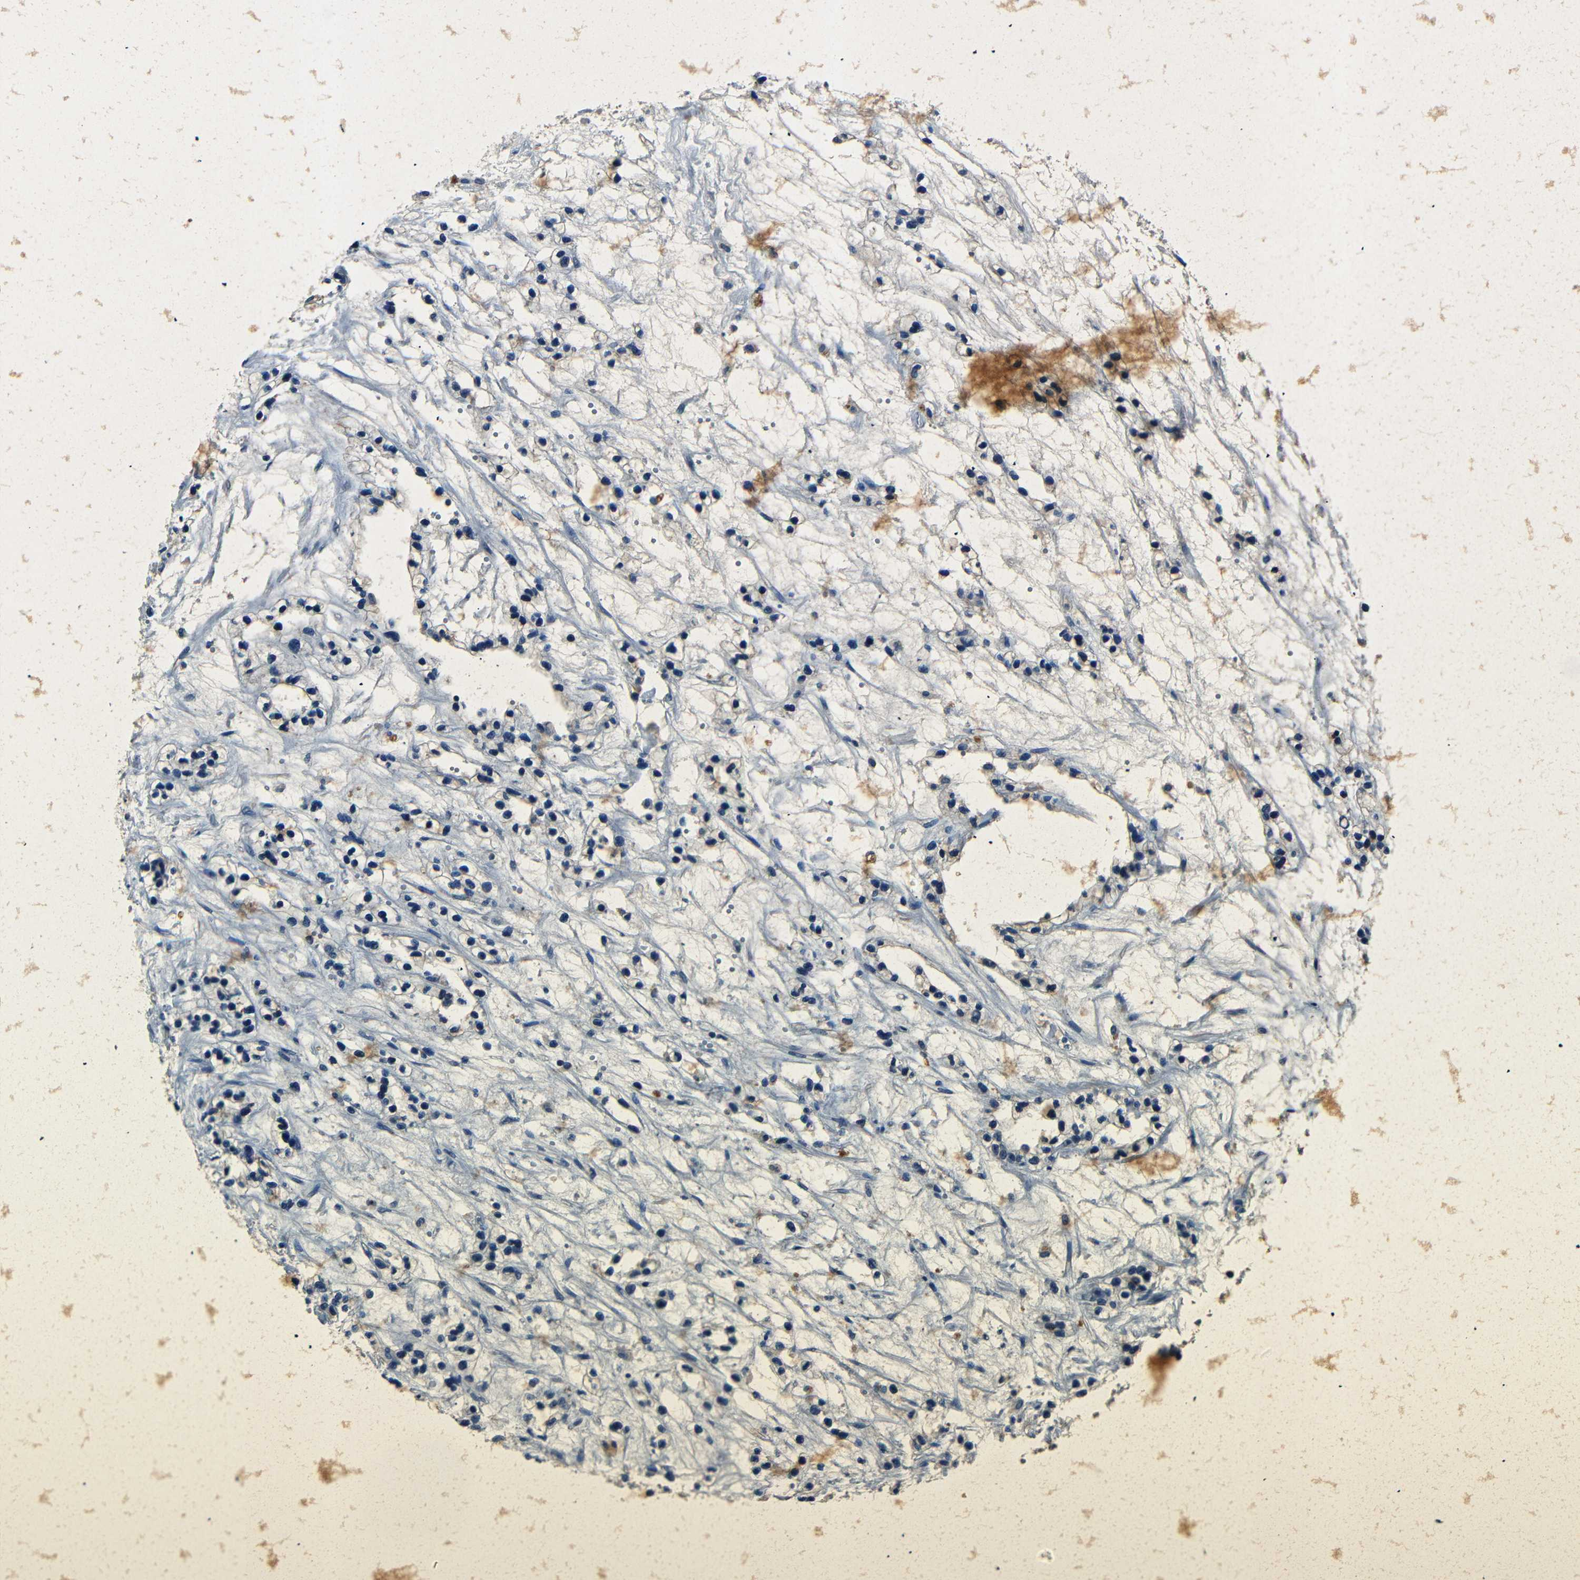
{"staining": {"intensity": "negative", "quantity": "none", "location": "none"}, "tissue": "renal cancer", "cell_type": "Tumor cells", "image_type": "cancer", "snomed": [{"axis": "morphology", "description": "Adenocarcinoma, NOS"}, {"axis": "topography", "description": "Kidney"}], "caption": "This is an immunohistochemistry (IHC) photomicrograph of renal cancer (adenocarcinoma). There is no expression in tumor cells.", "gene": "NCMAP", "patient": {"sex": "female", "age": 57}}